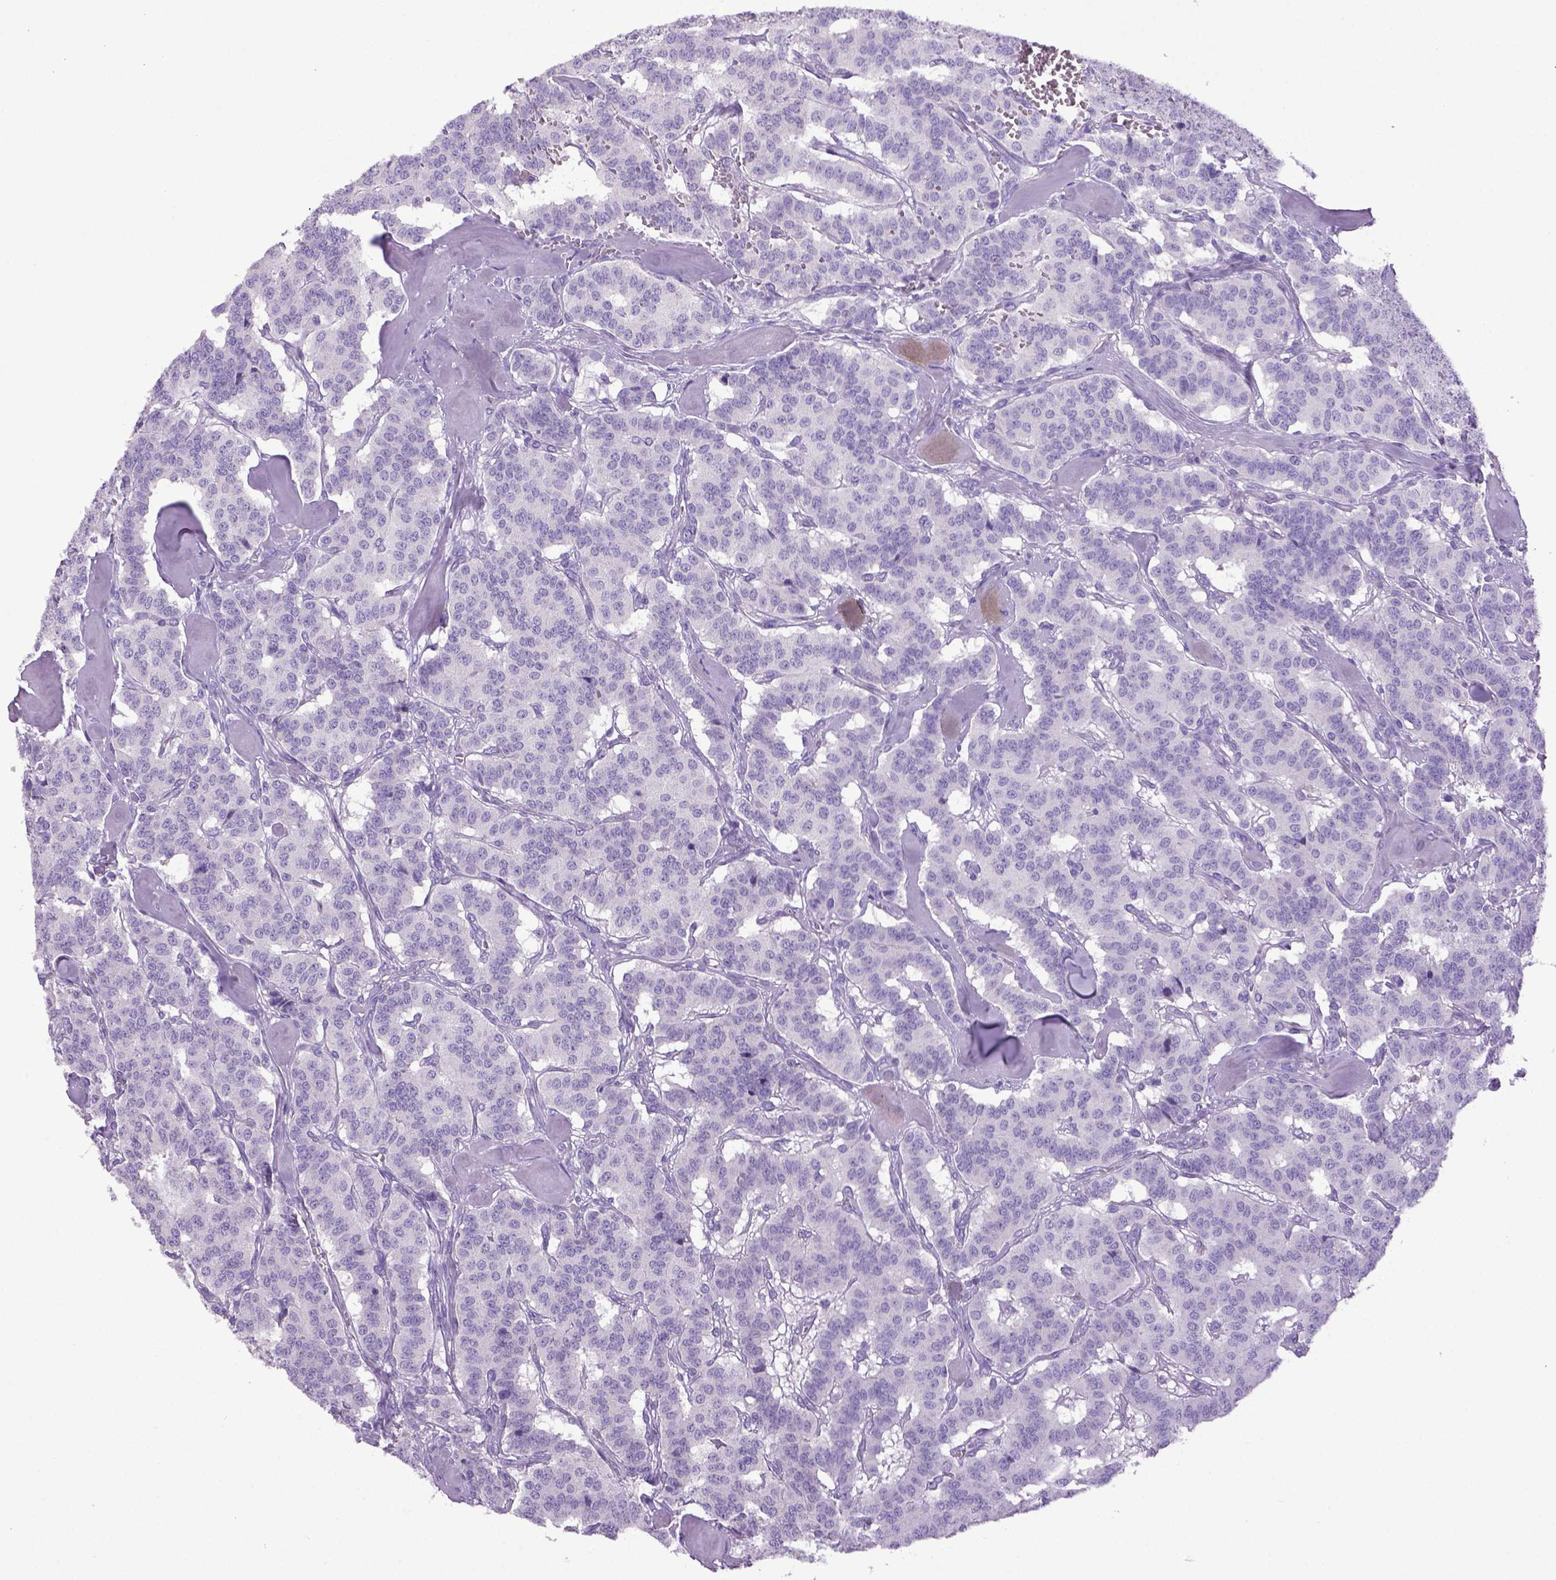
{"staining": {"intensity": "negative", "quantity": "none", "location": "none"}, "tissue": "carcinoid", "cell_type": "Tumor cells", "image_type": "cancer", "snomed": [{"axis": "morphology", "description": "Normal tissue, NOS"}, {"axis": "morphology", "description": "Carcinoid, malignant, NOS"}, {"axis": "topography", "description": "Lung"}], "caption": "The immunohistochemistry (IHC) photomicrograph has no significant positivity in tumor cells of carcinoid (malignant) tissue. (DAB (3,3'-diaminobenzidine) immunohistochemistry (IHC), high magnification).", "gene": "ITIH4", "patient": {"sex": "female", "age": 46}}